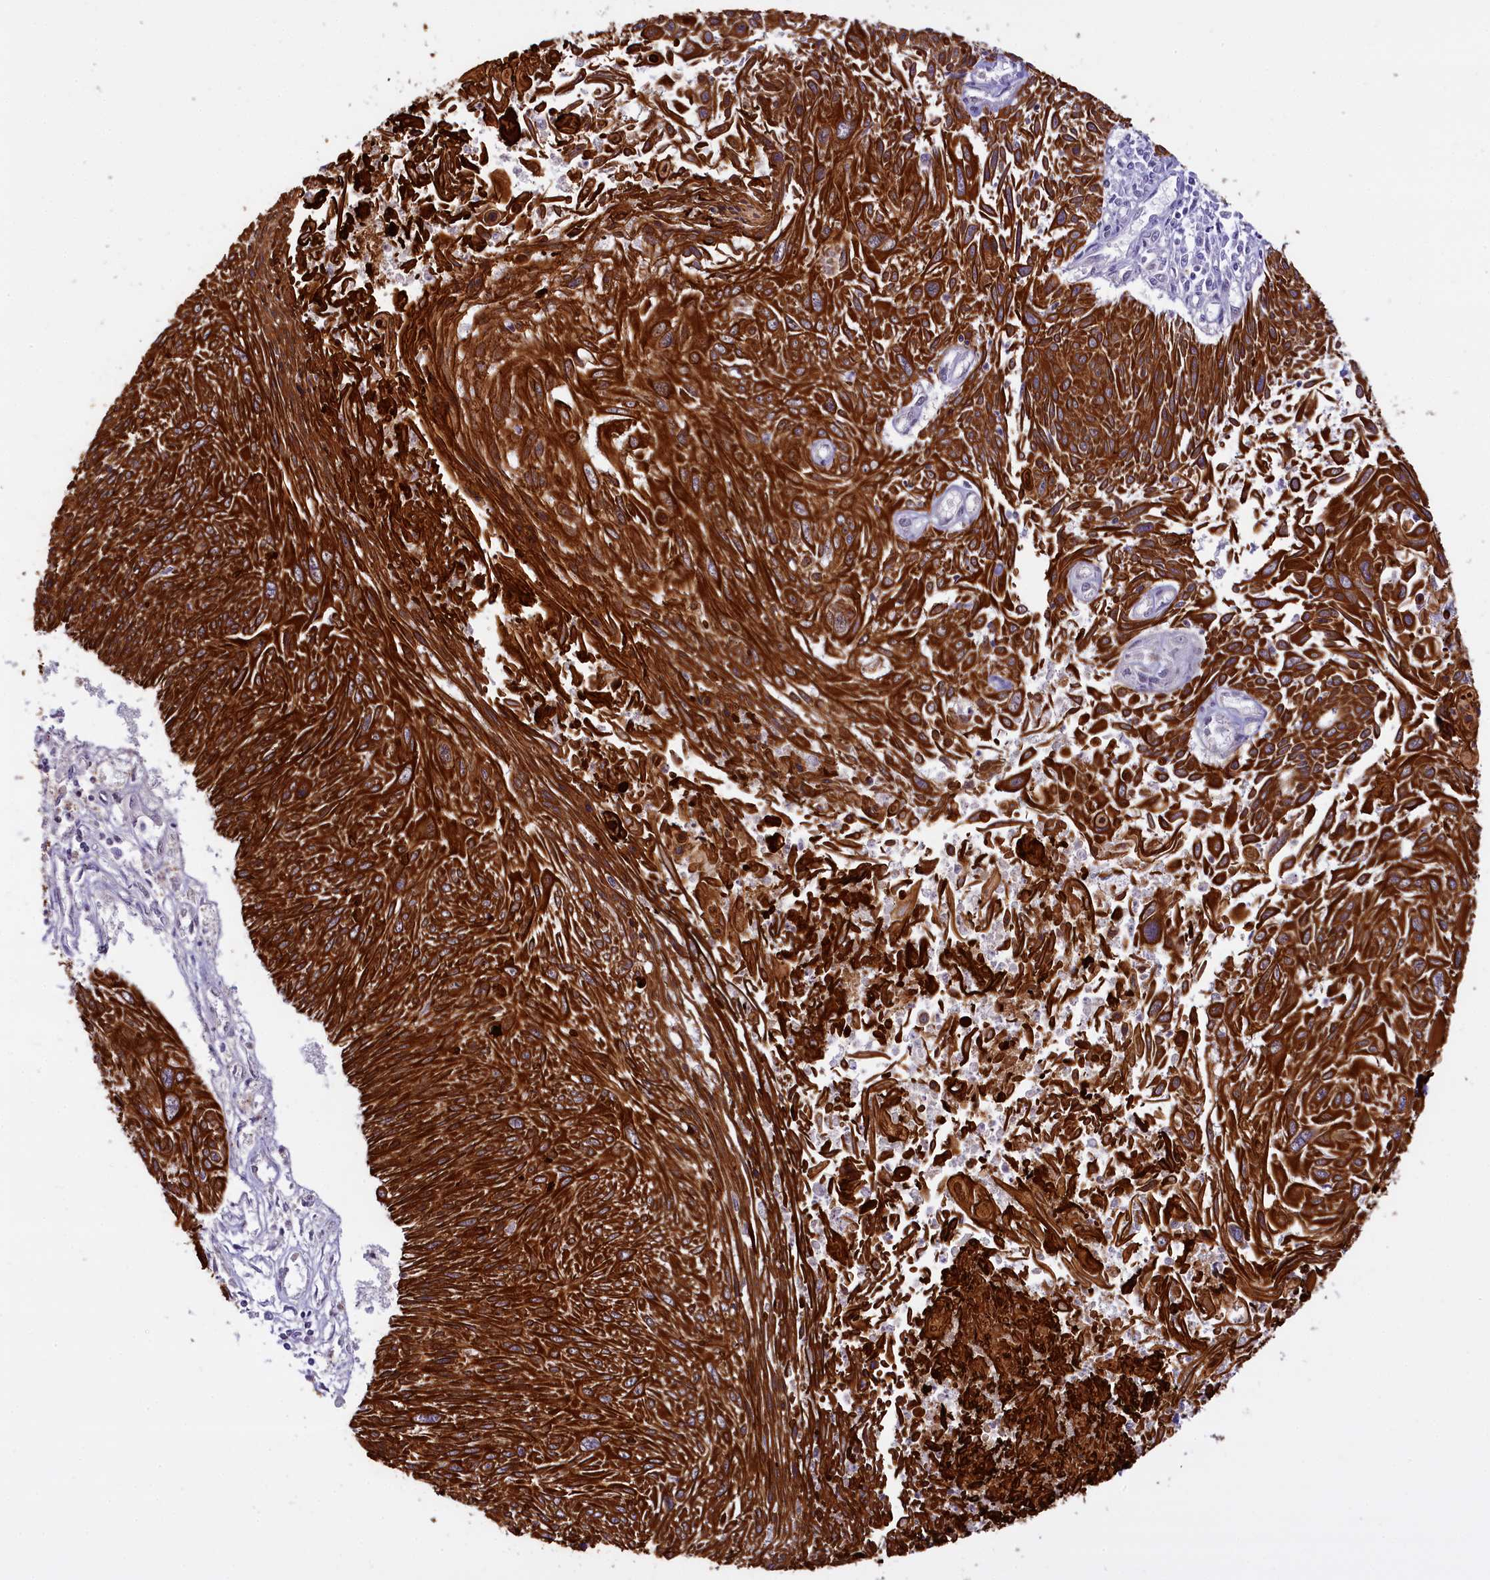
{"staining": {"intensity": "strong", "quantity": ">75%", "location": "cytoplasmic/membranous"}, "tissue": "cervical cancer", "cell_type": "Tumor cells", "image_type": "cancer", "snomed": [{"axis": "morphology", "description": "Squamous cell carcinoma, NOS"}, {"axis": "topography", "description": "Cervix"}], "caption": "This photomicrograph demonstrates IHC staining of cervical cancer (squamous cell carcinoma), with high strong cytoplasmic/membranous staining in approximately >75% of tumor cells.", "gene": "CARD8", "patient": {"sex": "female", "age": 51}}